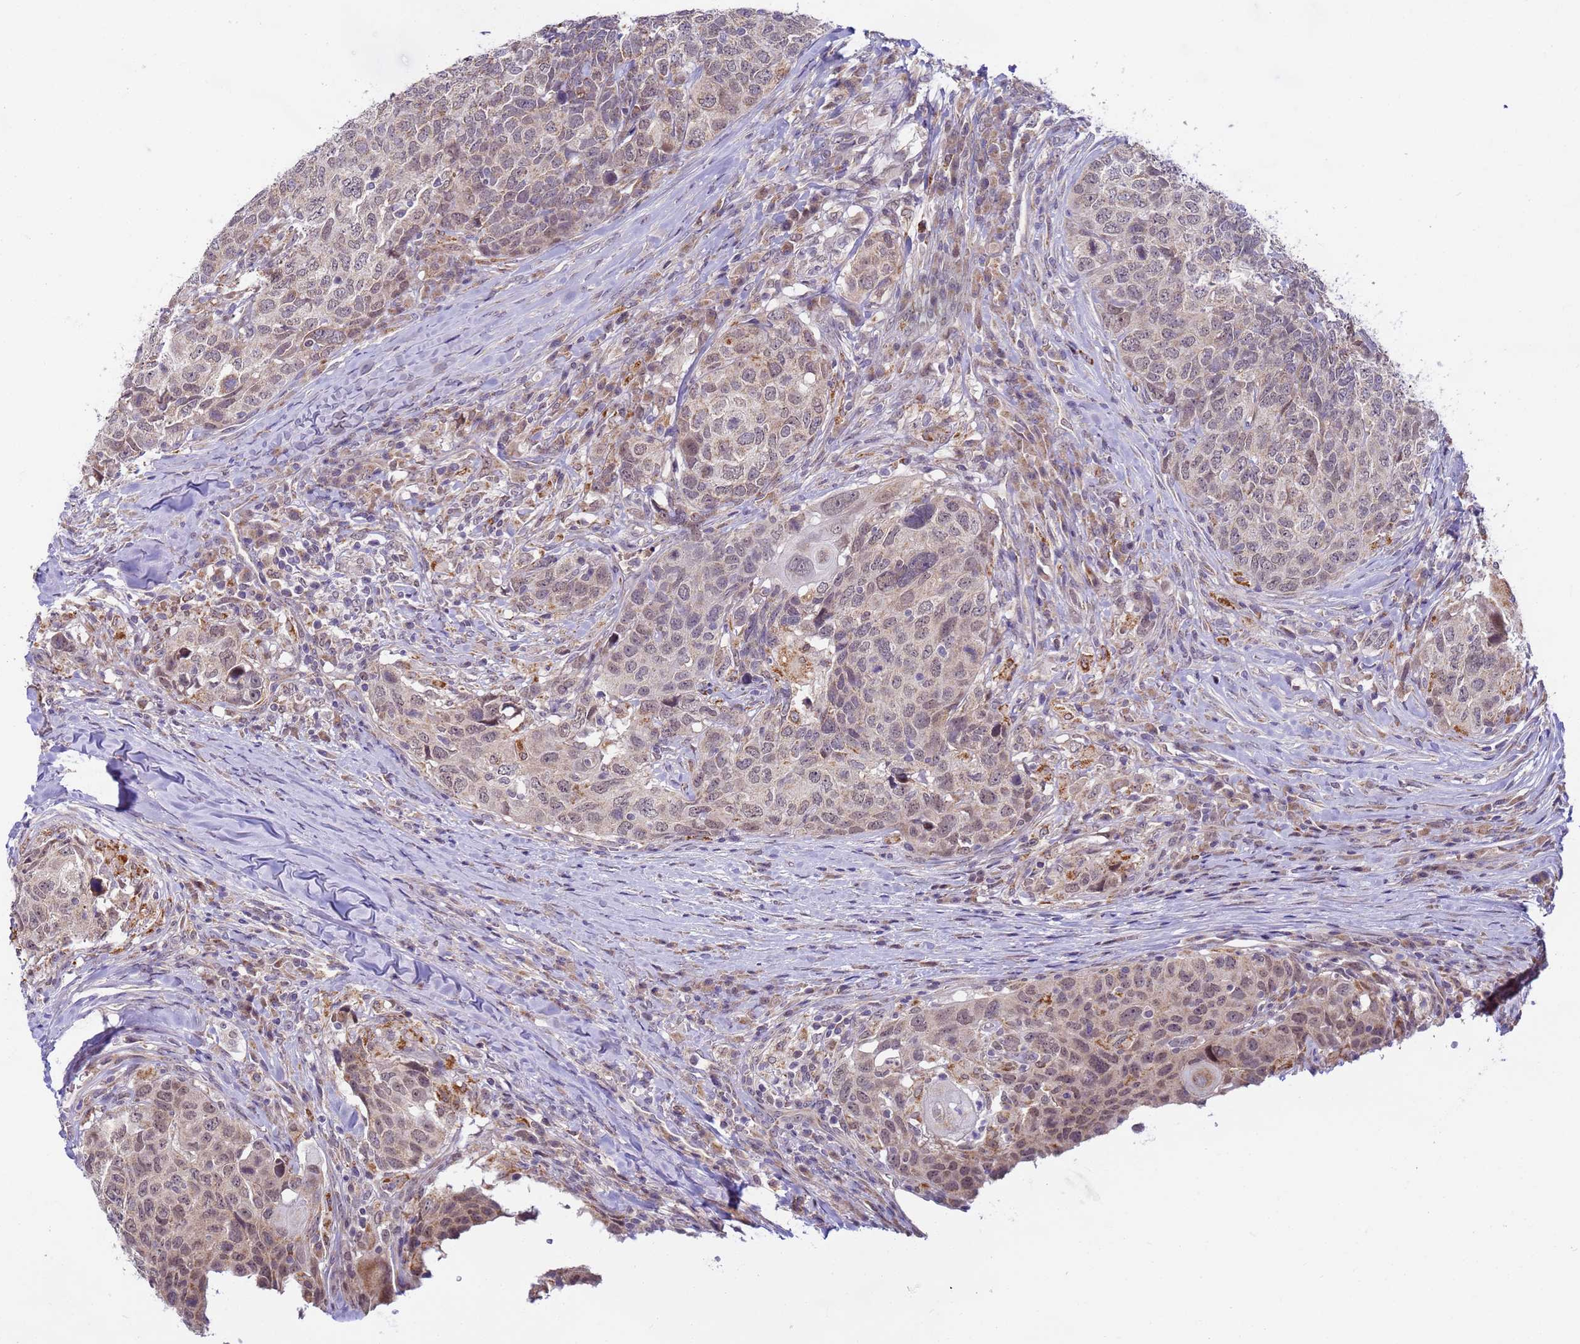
{"staining": {"intensity": "weak", "quantity": ">75%", "location": "cytoplasmic/membranous,nuclear"}, "tissue": "head and neck cancer", "cell_type": "Tumor cells", "image_type": "cancer", "snomed": [{"axis": "morphology", "description": "Squamous cell carcinoma, NOS"}, {"axis": "topography", "description": "Head-Neck"}], "caption": "Tumor cells demonstrate low levels of weak cytoplasmic/membranous and nuclear positivity in approximately >75% of cells in head and neck squamous cell carcinoma.", "gene": "RAPGEF3", "patient": {"sex": "male", "age": 66}}